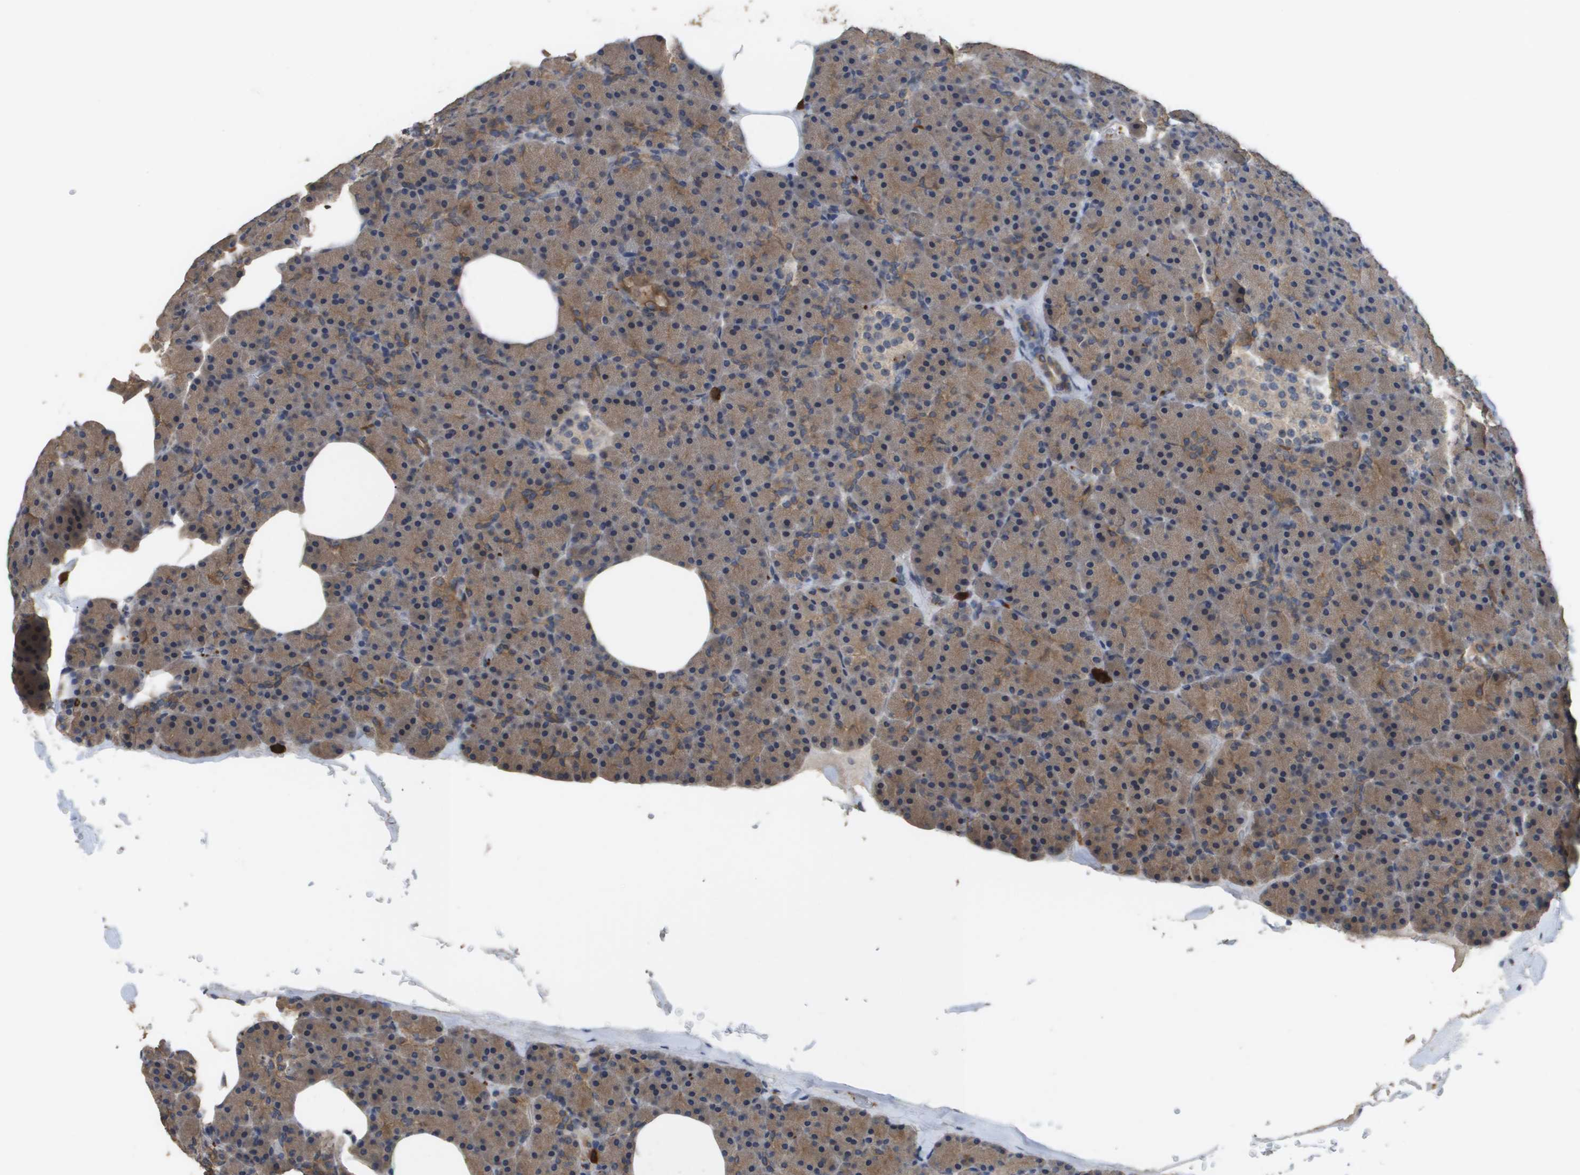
{"staining": {"intensity": "moderate", "quantity": ">75%", "location": "cytoplasmic/membranous"}, "tissue": "pancreas", "cell_type": "Exocrine glandular cells", "image_type": "normal", "snomed": [{"axis": "morphology", "description": "Normal tissue, NOS"}, {"axis": "topography", "description": "Pancreas"}], "caption": "Immunohistochemical staining of unremarkable pancreas demonstrates >75% levels of moderate cytoplasmic/membranous protein staining in about >75% of exocrine glandular cells. Nuclei are stained in blue.", "gene": "RAB27B", "patient": {"sex": "female", "age": 35}}